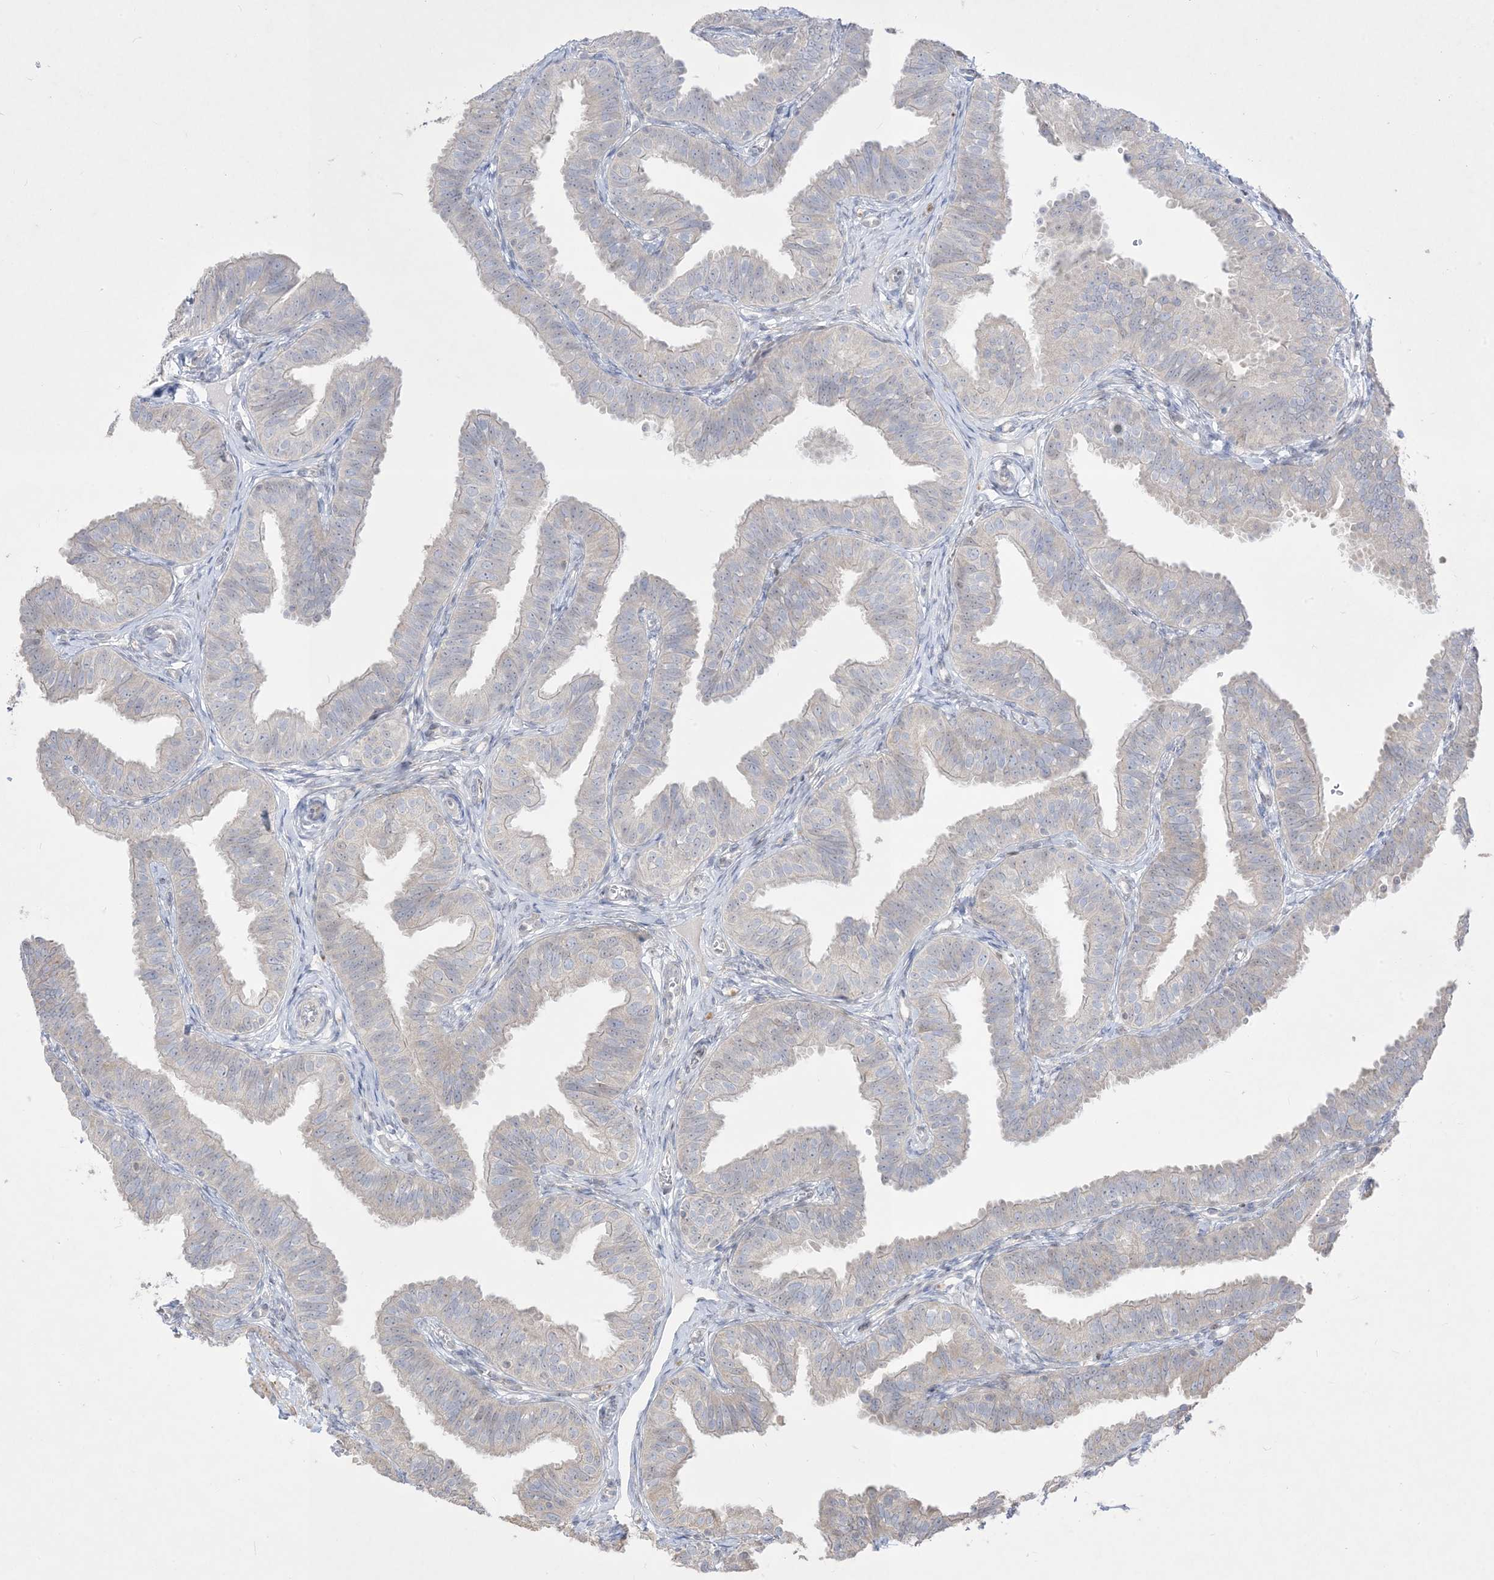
{"staining": {"intensity": "negative", "quantity": "none", "location": "none"}, "tissue": "fallopian tube", "cell_type": "Glandular cells", "image_type": "normal", "snomed": [{"axis": "morphology", "description": "Normal tissue, NOS"}, {"axis": "topography", "description": "Fallopian tube"}], "caption": "Immunohistochemistry (IHC) of normal fallopian tube displays no expression in glandular cells. (DAB immunohistochemistry with hematoxylin counter stain).", "gene": "BHLHE40", "patient": {"sex": "female", "age": 35}}